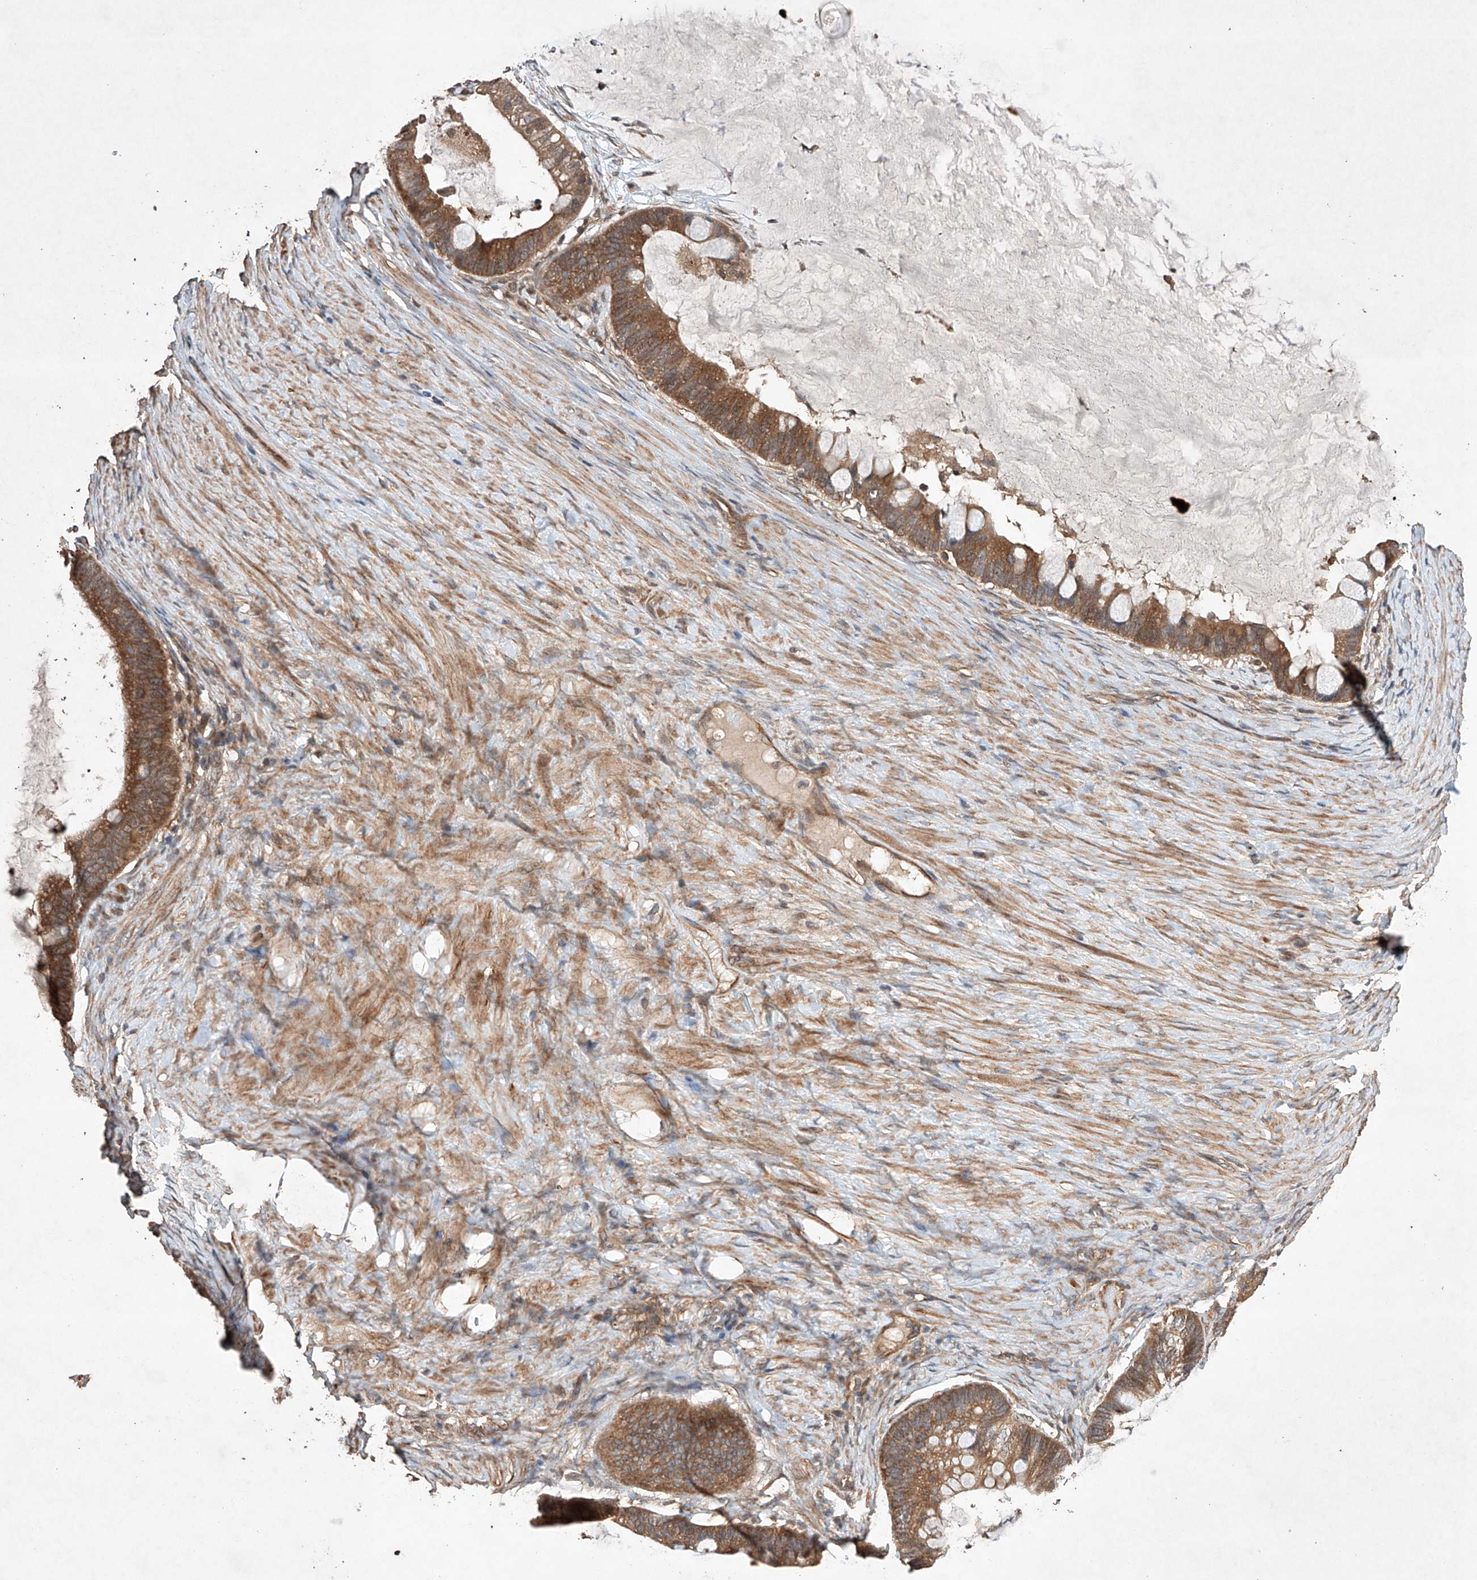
{"staining": {"intensity": "moderate", "quantity": ">75%", "location": "cytoplasmic/membranous"}, "tissue": "ovarian cancer", "cell_type": "Tumor cells", "image_type": "cancer", "snomed": [{"axis": "morphology", "description": "Cystadenocarcinoma, mucinous, NOS"}, {"axis": "topography", "description": "Ovary"}], "caption": "IHC (DAB (3,3'-diaminobenzidine)) staining of ovarian mucinous cystadenocarcinoma demonstrates moderate cytoplasmic/membranous protein expression in approximately >75% of tumor cells. (DAB = brown stain, brightfield microscopy at high magnification).", "gene": "LURAP1", "patient": {"sex": "female", "age": 61}}